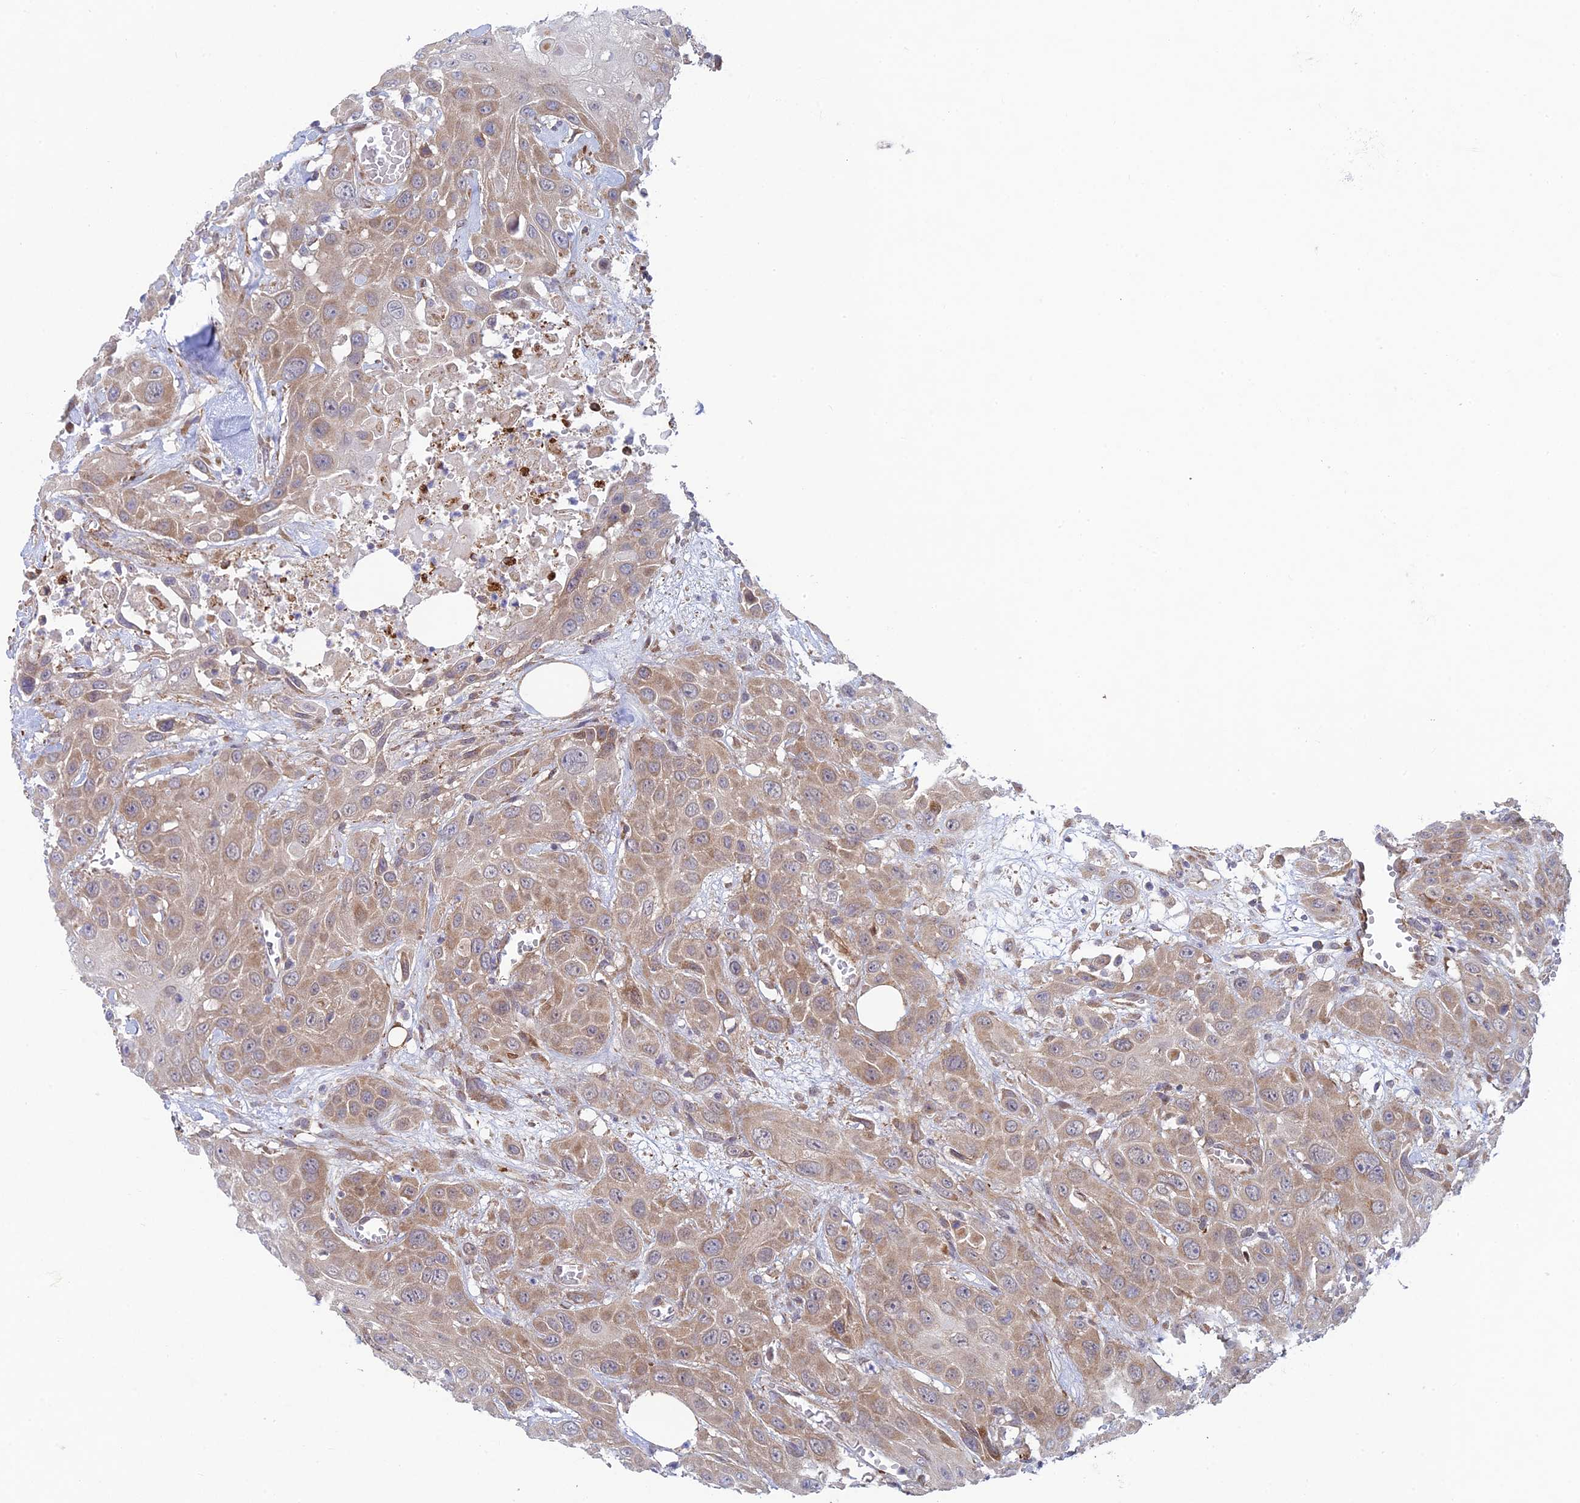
{"staining": {"intensity": "weak", "quantity": ">75%", "location": "cytoplasmic/membranous"}, "tissue": "head and neck cancer", "cell_type": "Tumor cells", "image_type": "cancer", "snomed": [{"axis": "morphology", "description": "Squamous cell carcinoma, NOS"}, {"axis": "topography", "description": "Head-Neck"}], "caption": "Protein staining of head and neck cancer tissue demonstrates weak cytoplasmic/membranous expression in about >75% of tumor cells. (IHC, brightfield microscopy, high magnification).", "gene": "INCA1", "patient": {"sex": "male", "age": 81}}